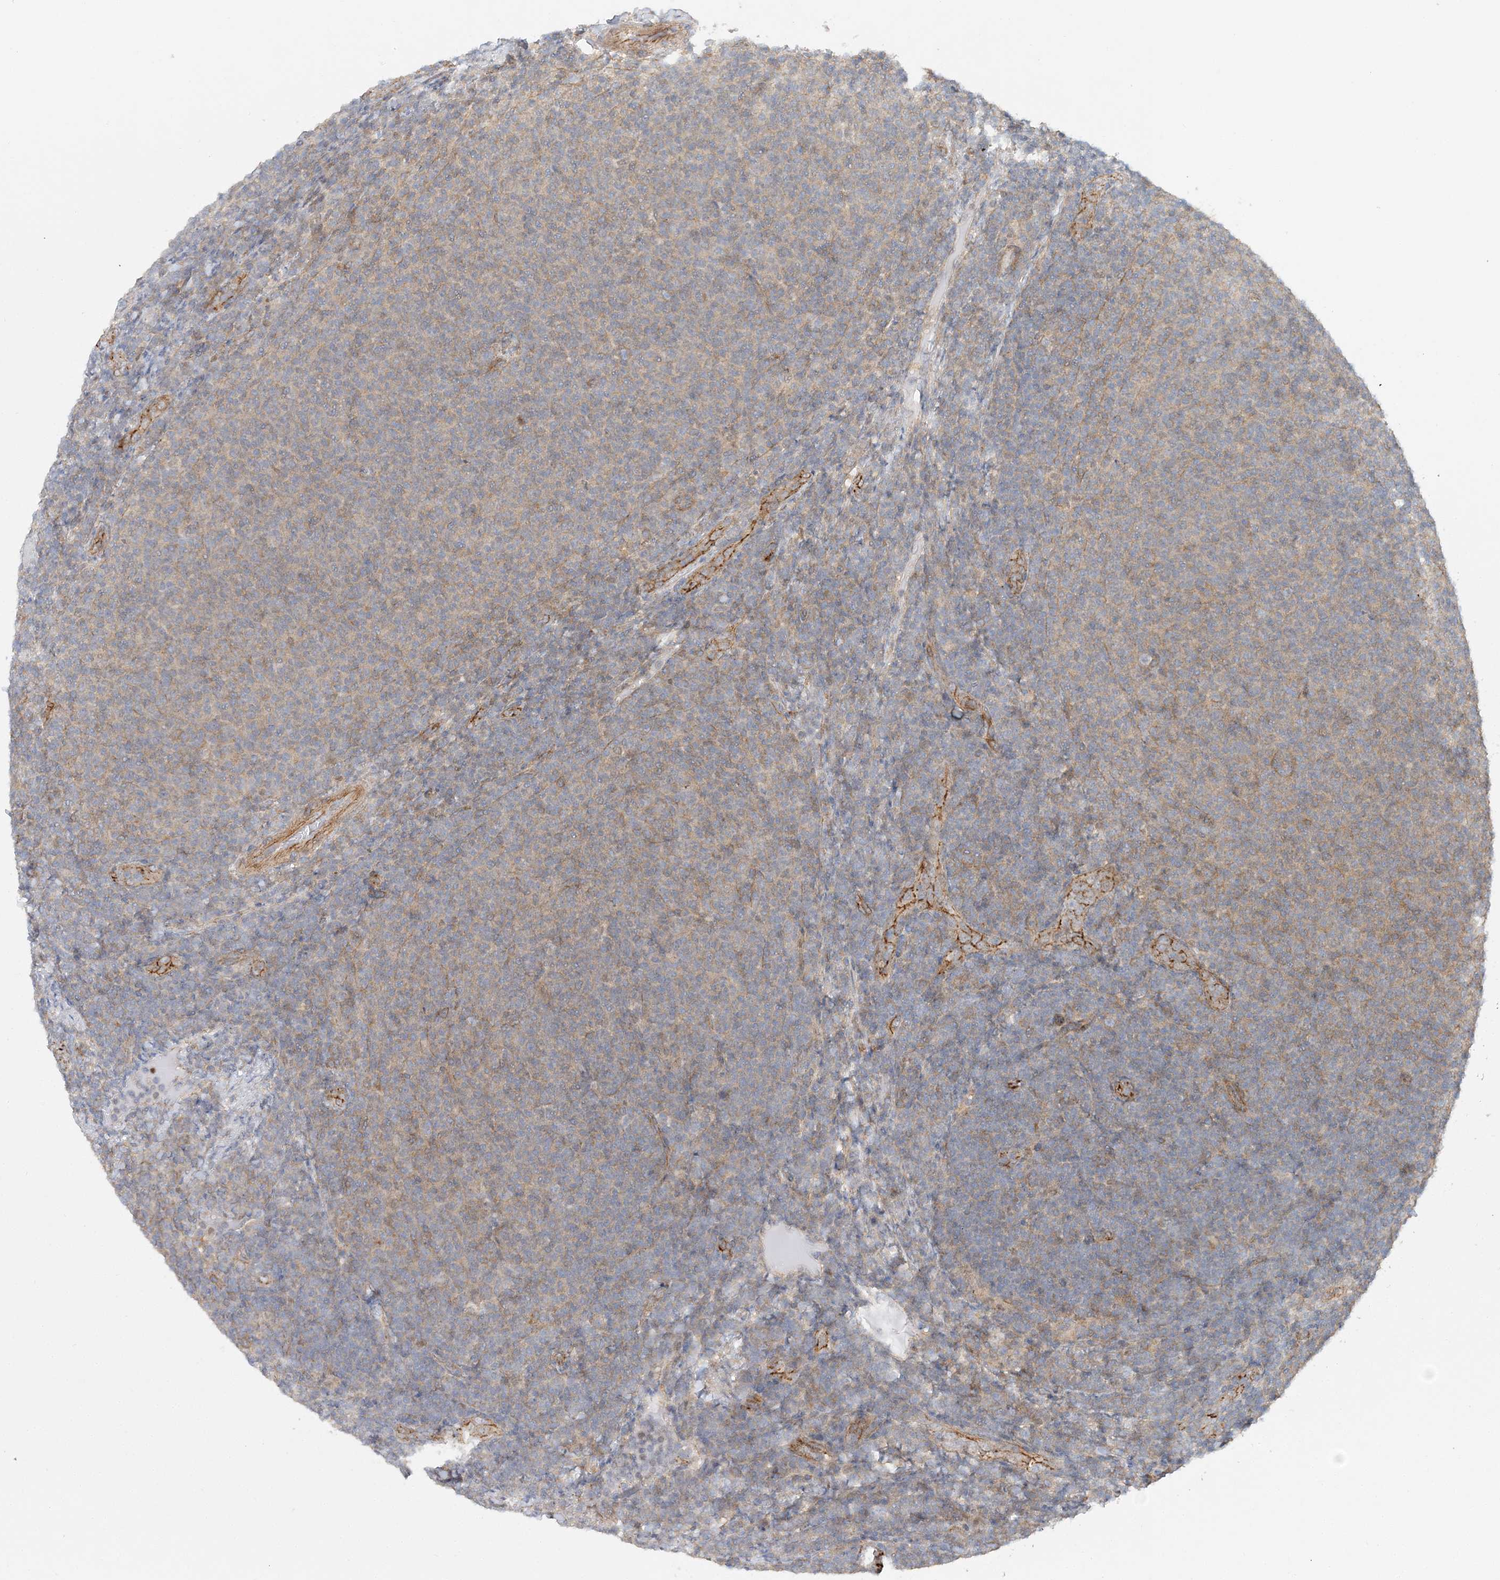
{"staining": {"intensity": "weak", "quantity": "<25%", "location": "cytoplasmic/membranous"}, "tissue": "lymphoma", "cell_type": "Tumor cells", "image_type": "cancer", "snomed": [{"axis": "morphology", "description": "Malignant lymphoma, non-Hodgkin's type, Low grade"}, {"axis": "topography", "description": "Lymph node"}], "caption": "A micrograph of human lymphoma is negative for staining in tumor cells.", "gene": "MAT2B", "patient": {"sex": "male", "age": 66}}